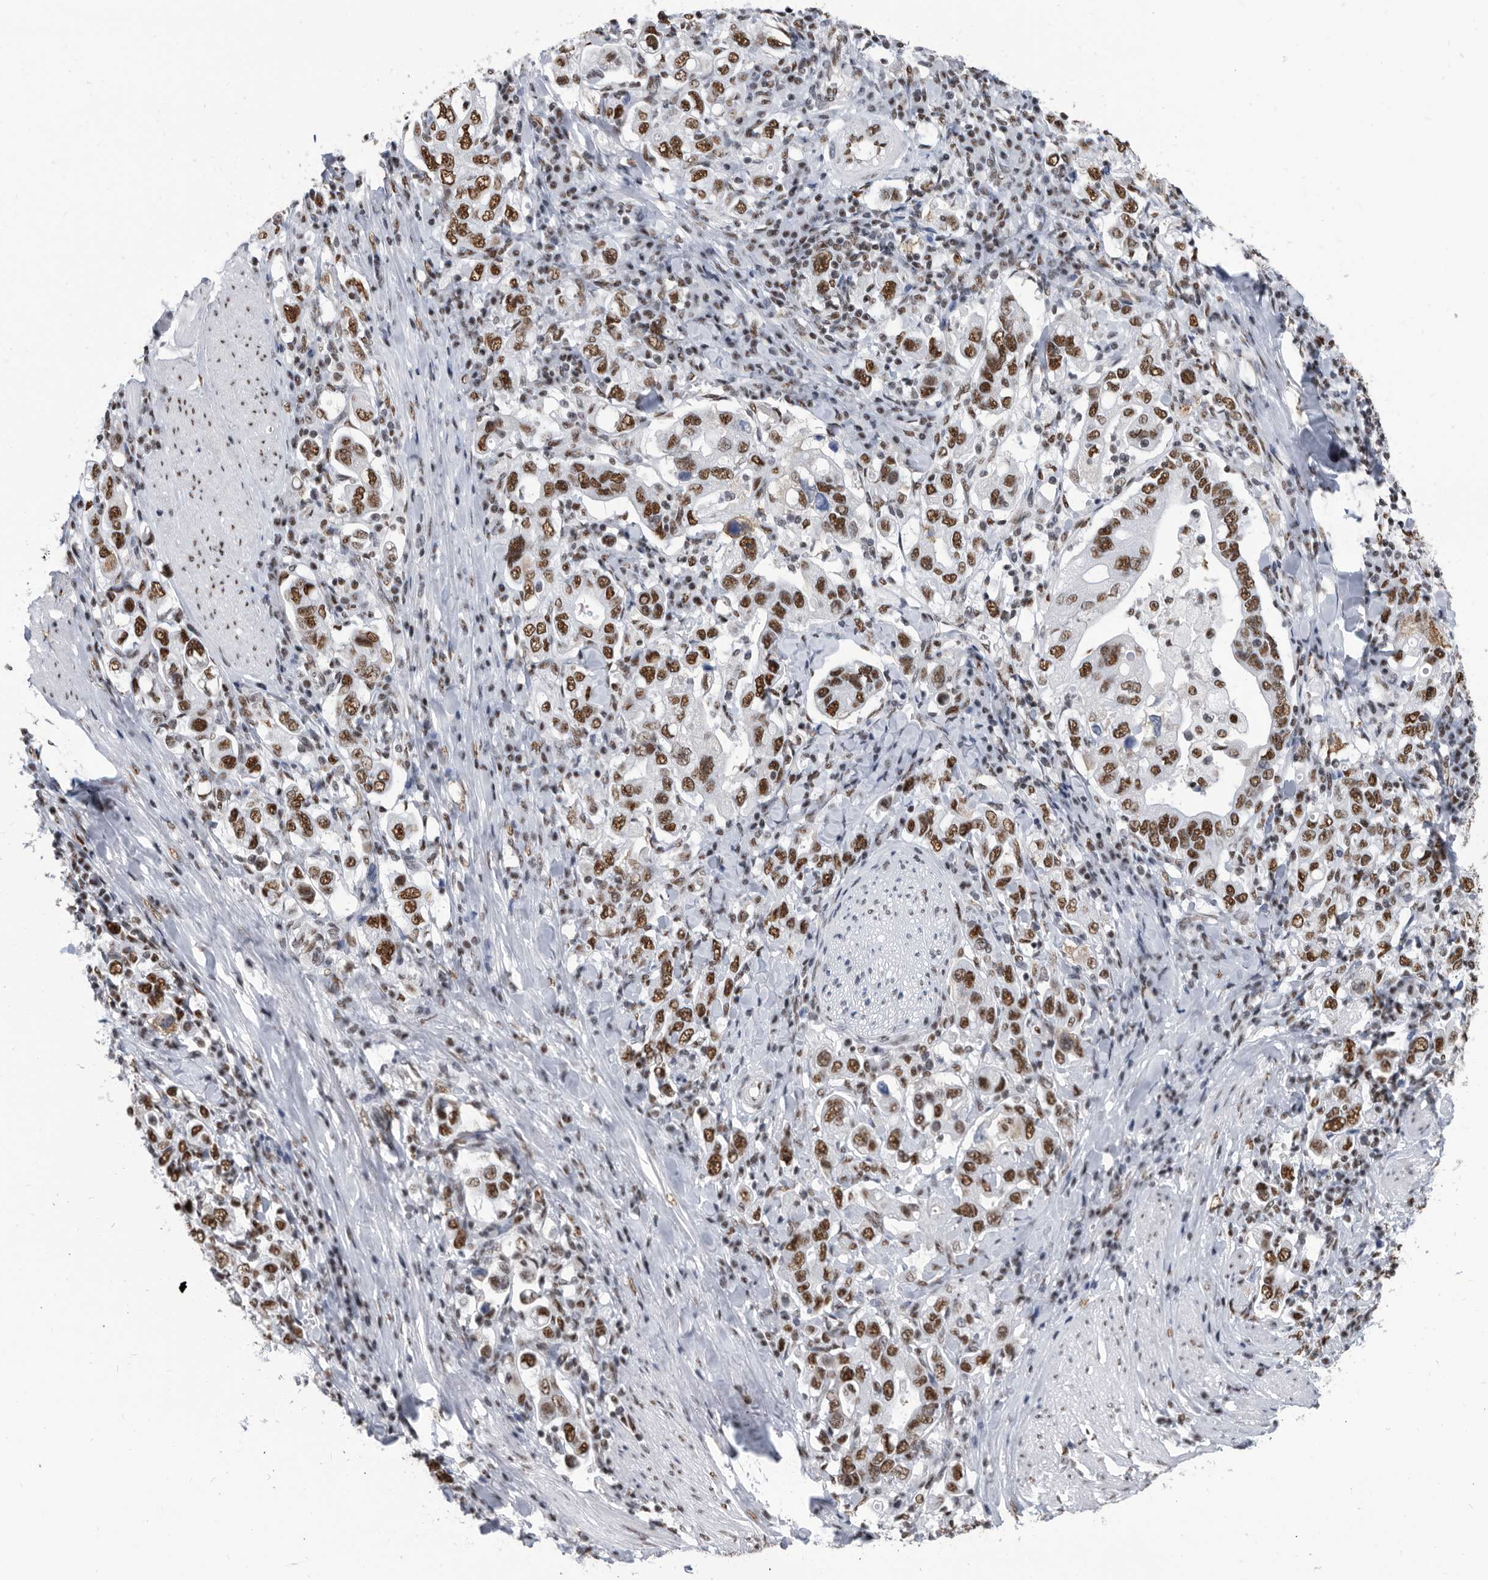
{"staining": {"intensity": "strong", "quantity": ">75%", "location": "nuclear"}, "tissue": "stomach cancer", "cell_type": "Tumor cells", "image_type": "cancer", "snomed": [{"axis": "morphology", "description": "Adenocarcinoma, NOS"}, {"axis": "topography", "description": "Stomach, upper"}], "caption": "Strong nuclear positivity for a protein is appreciated in about >75% of tumor cells of stomach adenocarcinoma using IHC.", "gene": "SF3A1", "patient": {"sex": "male", "age": 62}}